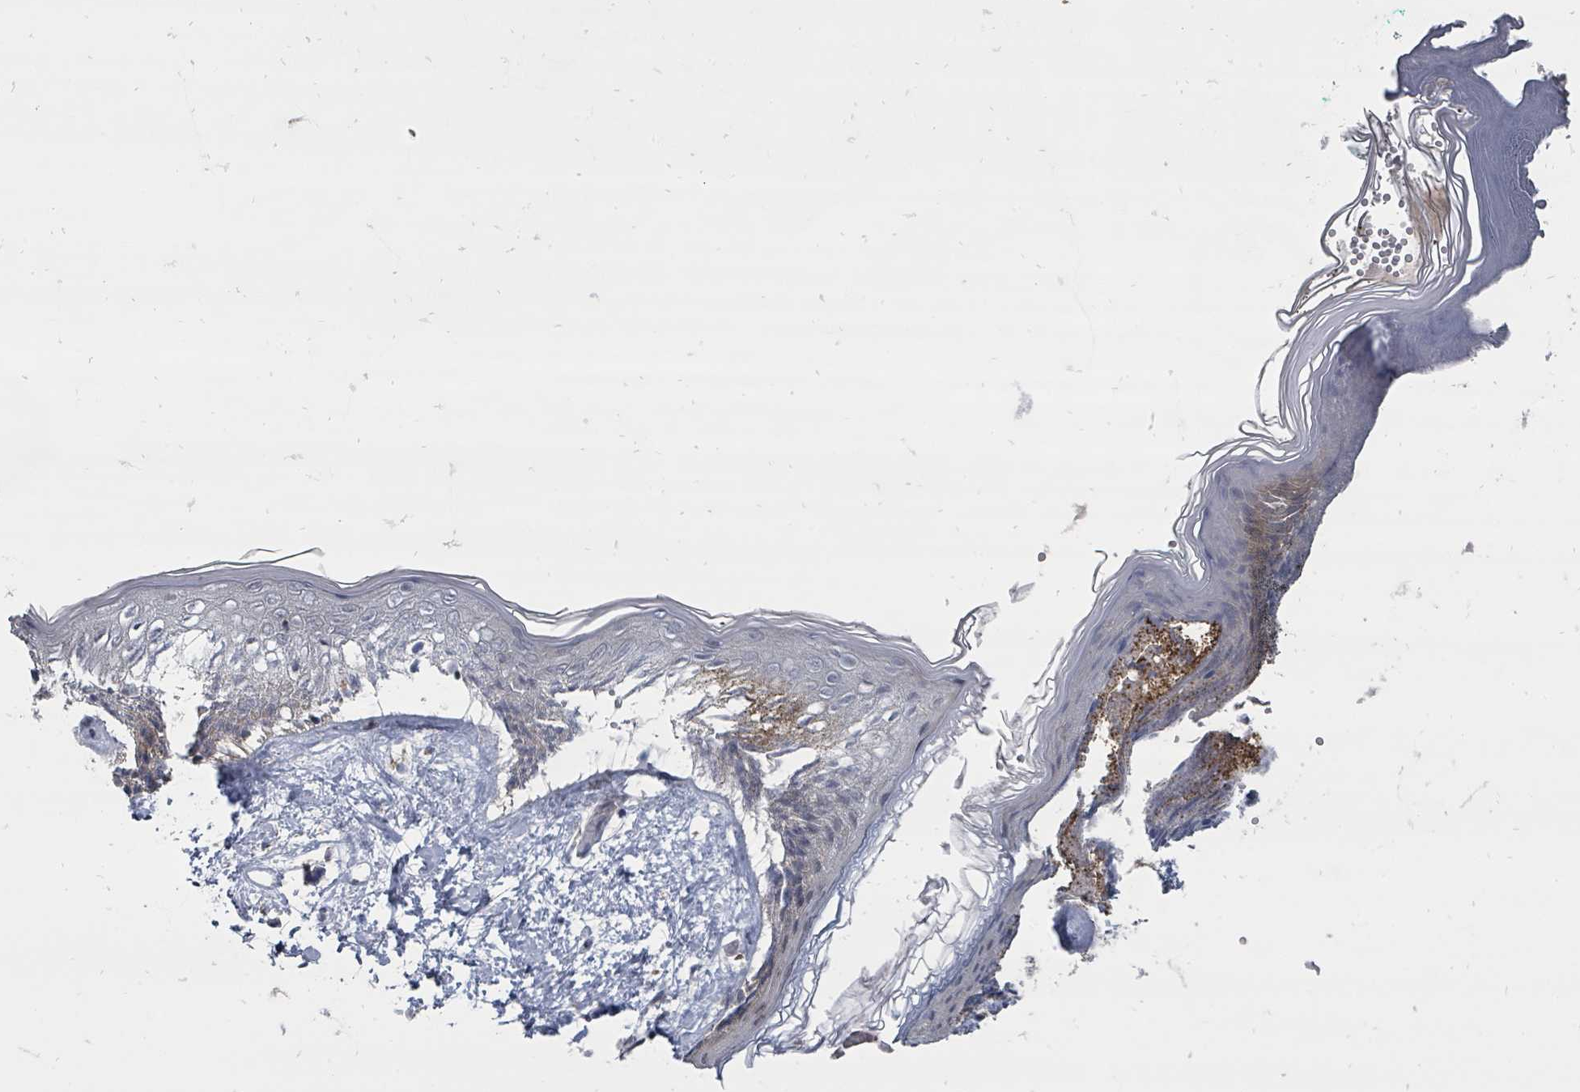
{"staining": {"intensity": "weak", "quantity": "<25%", "location": "cytoplasmic/membranous"}, "tissue": "skin", "cell_type": "Fibroblasts", "image_type": "normal", "snomed": [{"axis": "morphology", "description": "Normal tissue, NOS"}, {"axis": "topography", "description": "Skin"}], "caption": "The micrograph demonstrates no staining of fibroblasts in unremarkable skin. Nuclei are stained in blue.", "gene": "MAGOHB", "patient": {"sex": "female", "age": 34}}